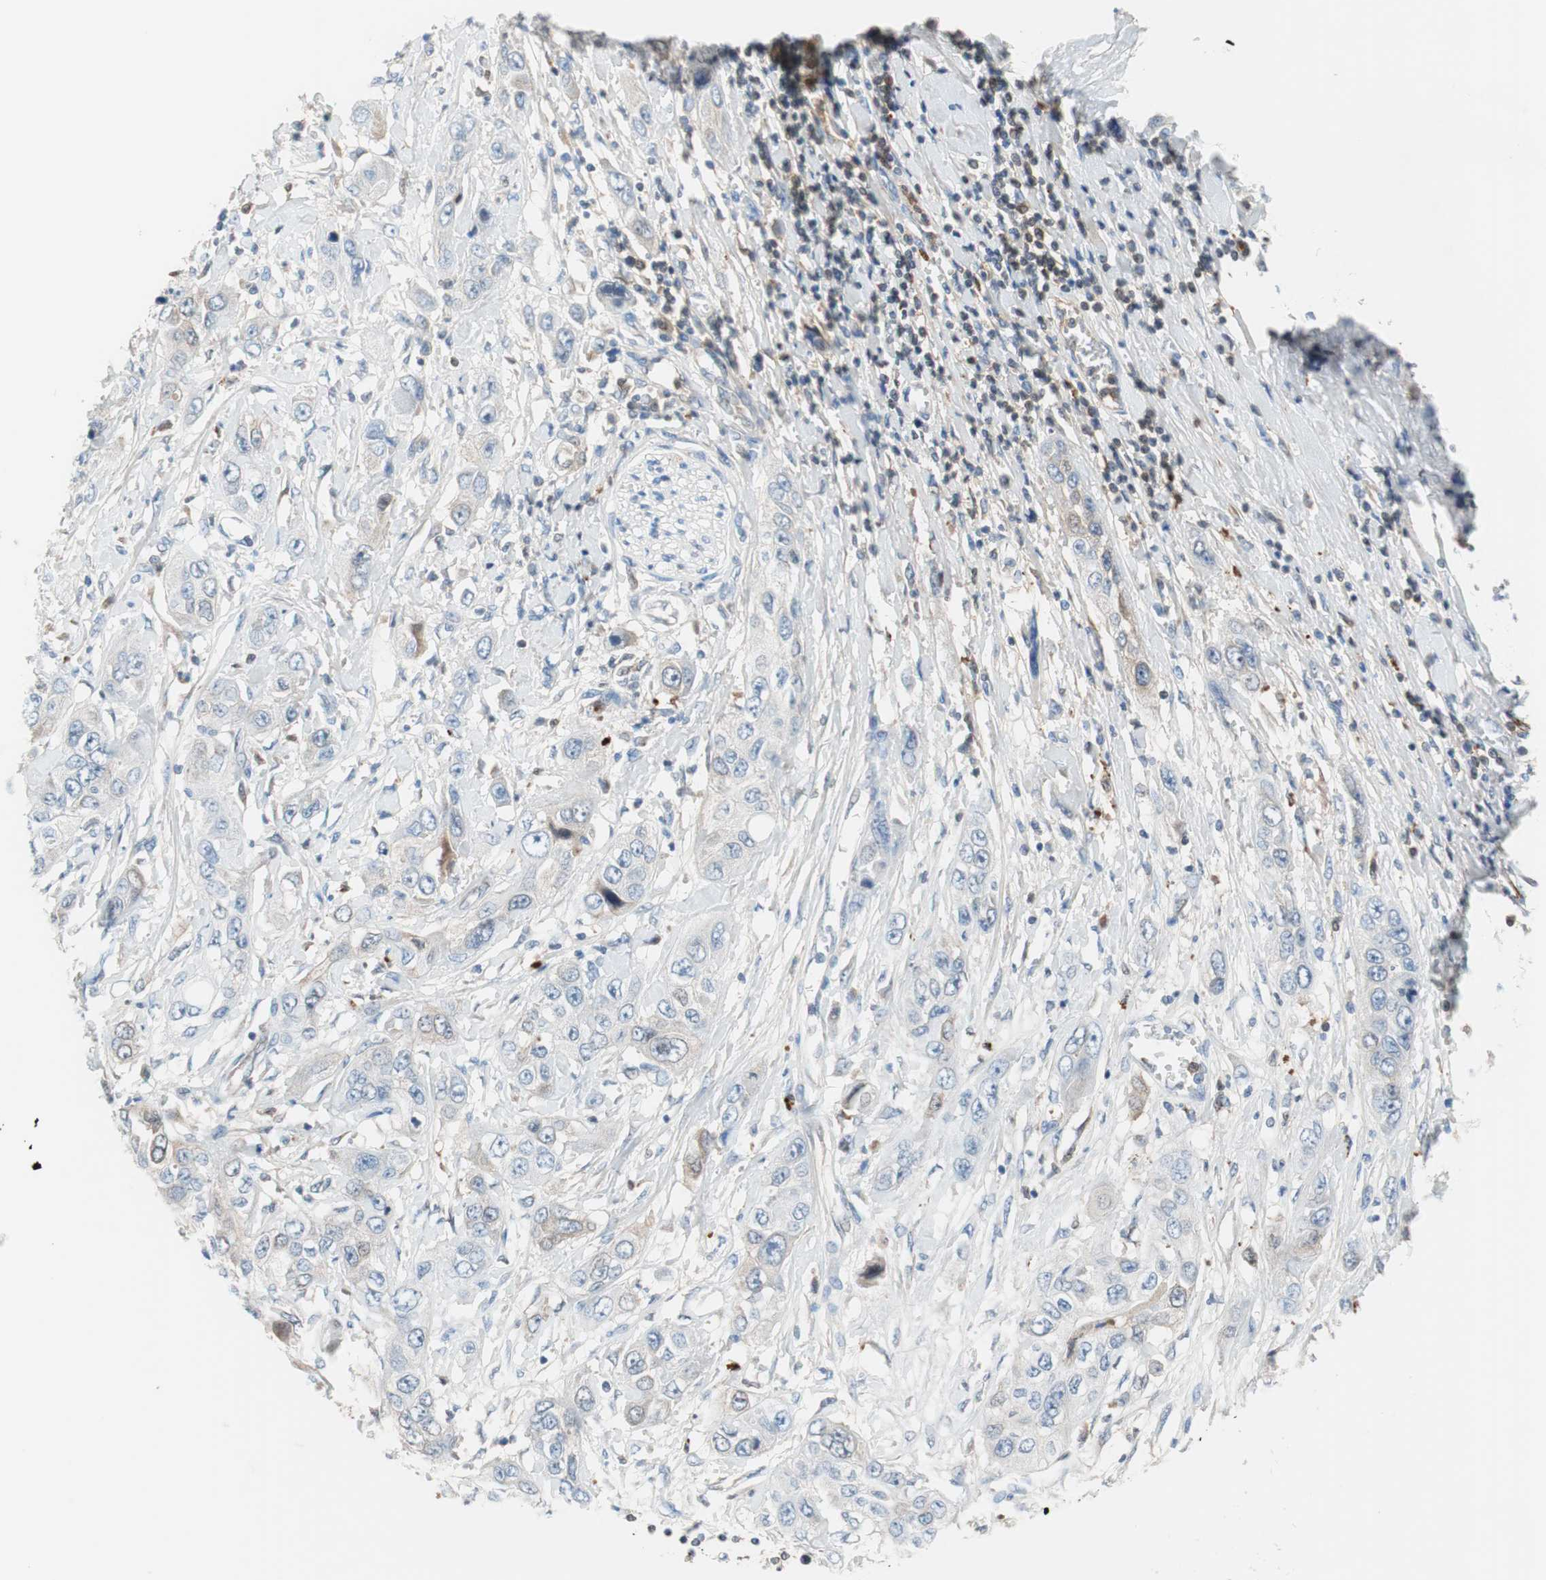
{"staining": {"intensity": "negative", "quantity": "none", "location": "none"}, "tissue": "pancreatic cancer", "cell_type": "Tumor cells", "image_type": "cancer", "snomed": [{"axis": "morphology", "description": "Adenocarcinoma, NOS"}, {"axis": "topography", "description": "Pancreas"}], "caption": "Immunohistochemistry (IHC) of pancreatic cancer (adenocarcinoma) reveals no expression in tumor cells.", "gene": "RBP4", "patient": {"sex": "female", "age": 70}}